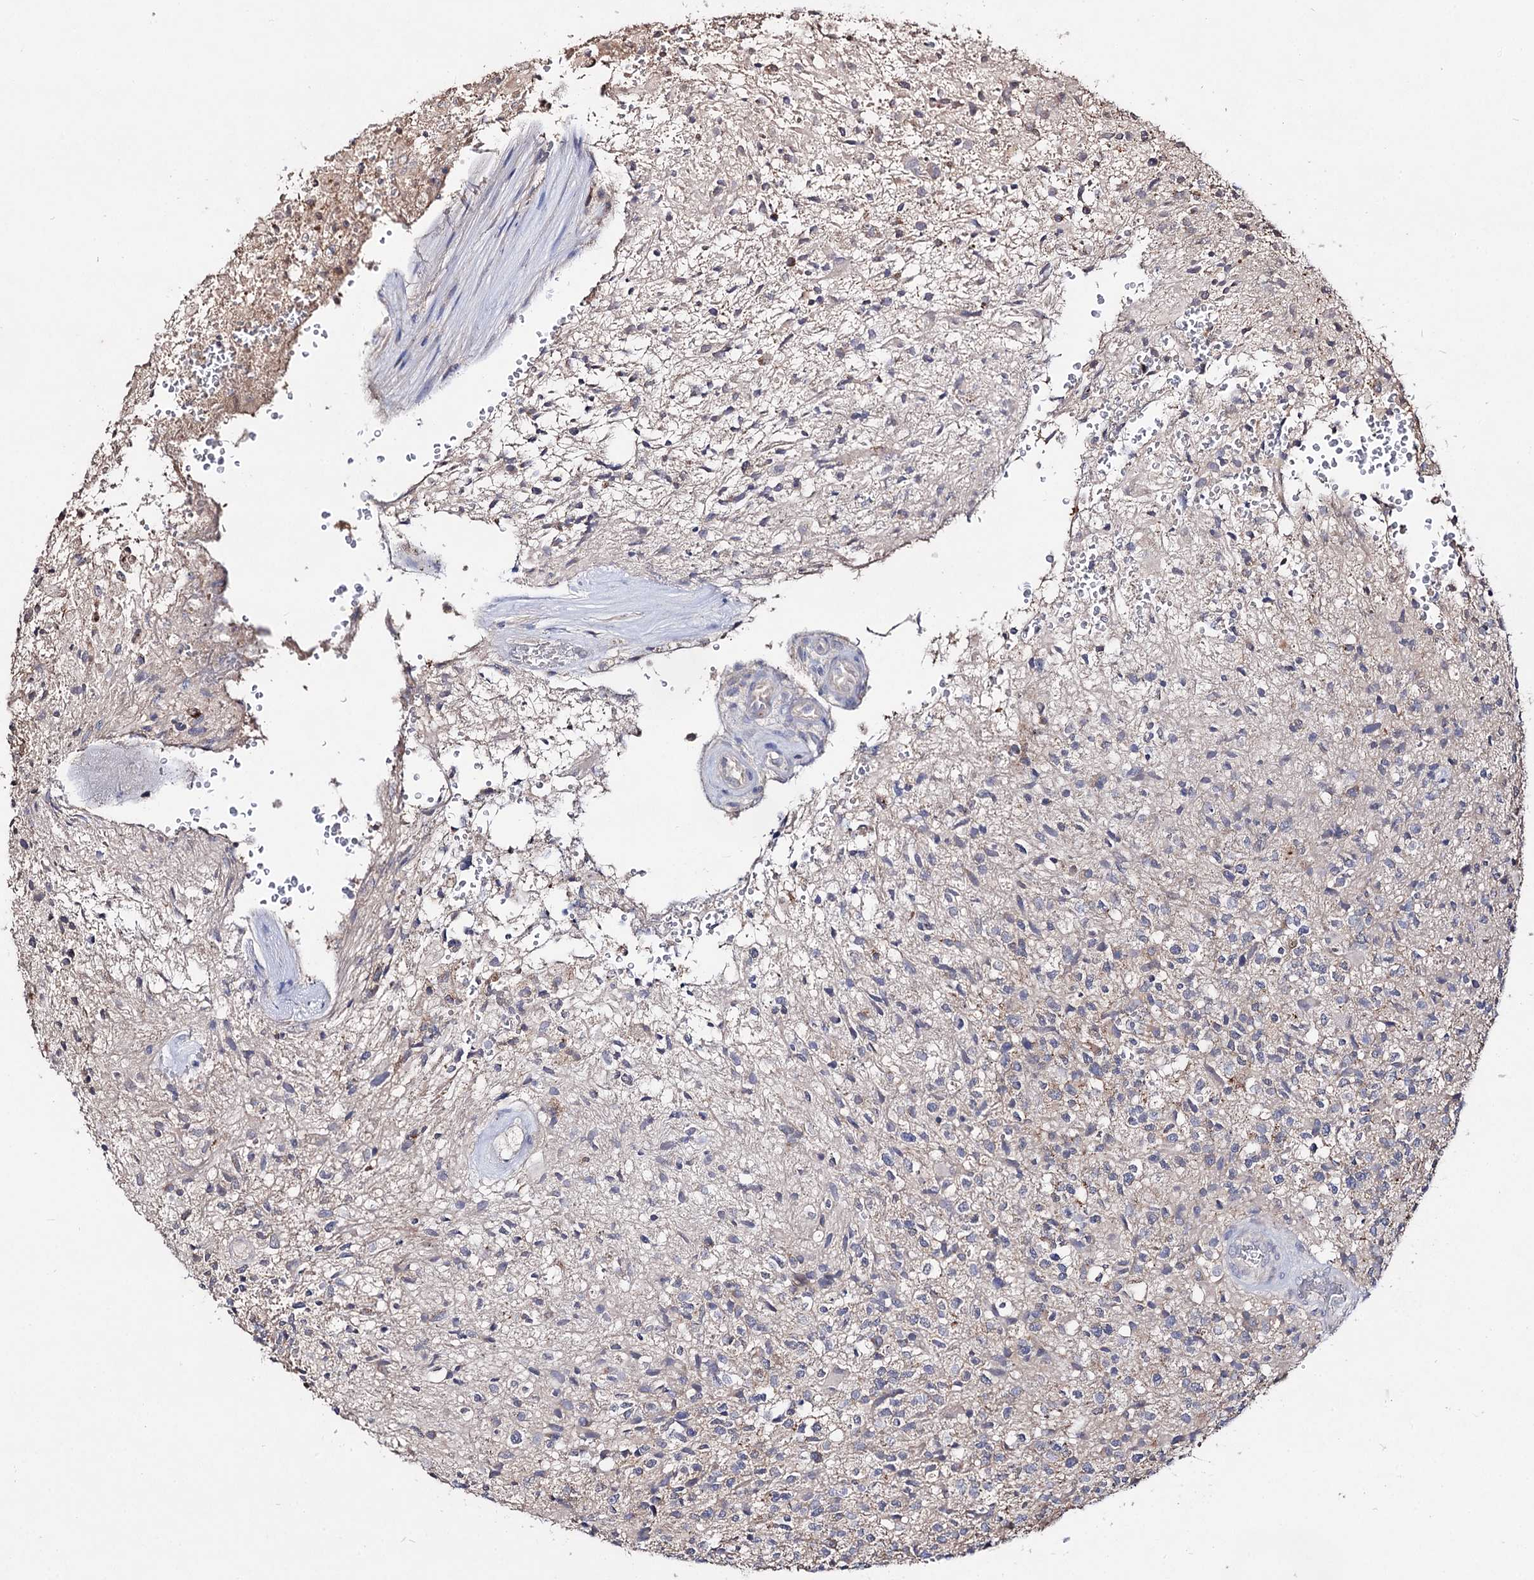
{"staining": {"intensity": "negative", "quantity": "none", "location": "none"}, "tissue": "glioma", "cell_type": "Tumor cells", "image_type": "cancer", "snomed": [{"axis": "morphology", "description": "Glioma, malignant, High grade"}, {"axis": "topography", "description": "Brain"}], "caption": "This is an IHC histopathology image of human malignant high-grade glioma. There is no positivity in tumor cells.", "gene": "ARFIP2", "patient": {"sex": "male", "age": 56}}